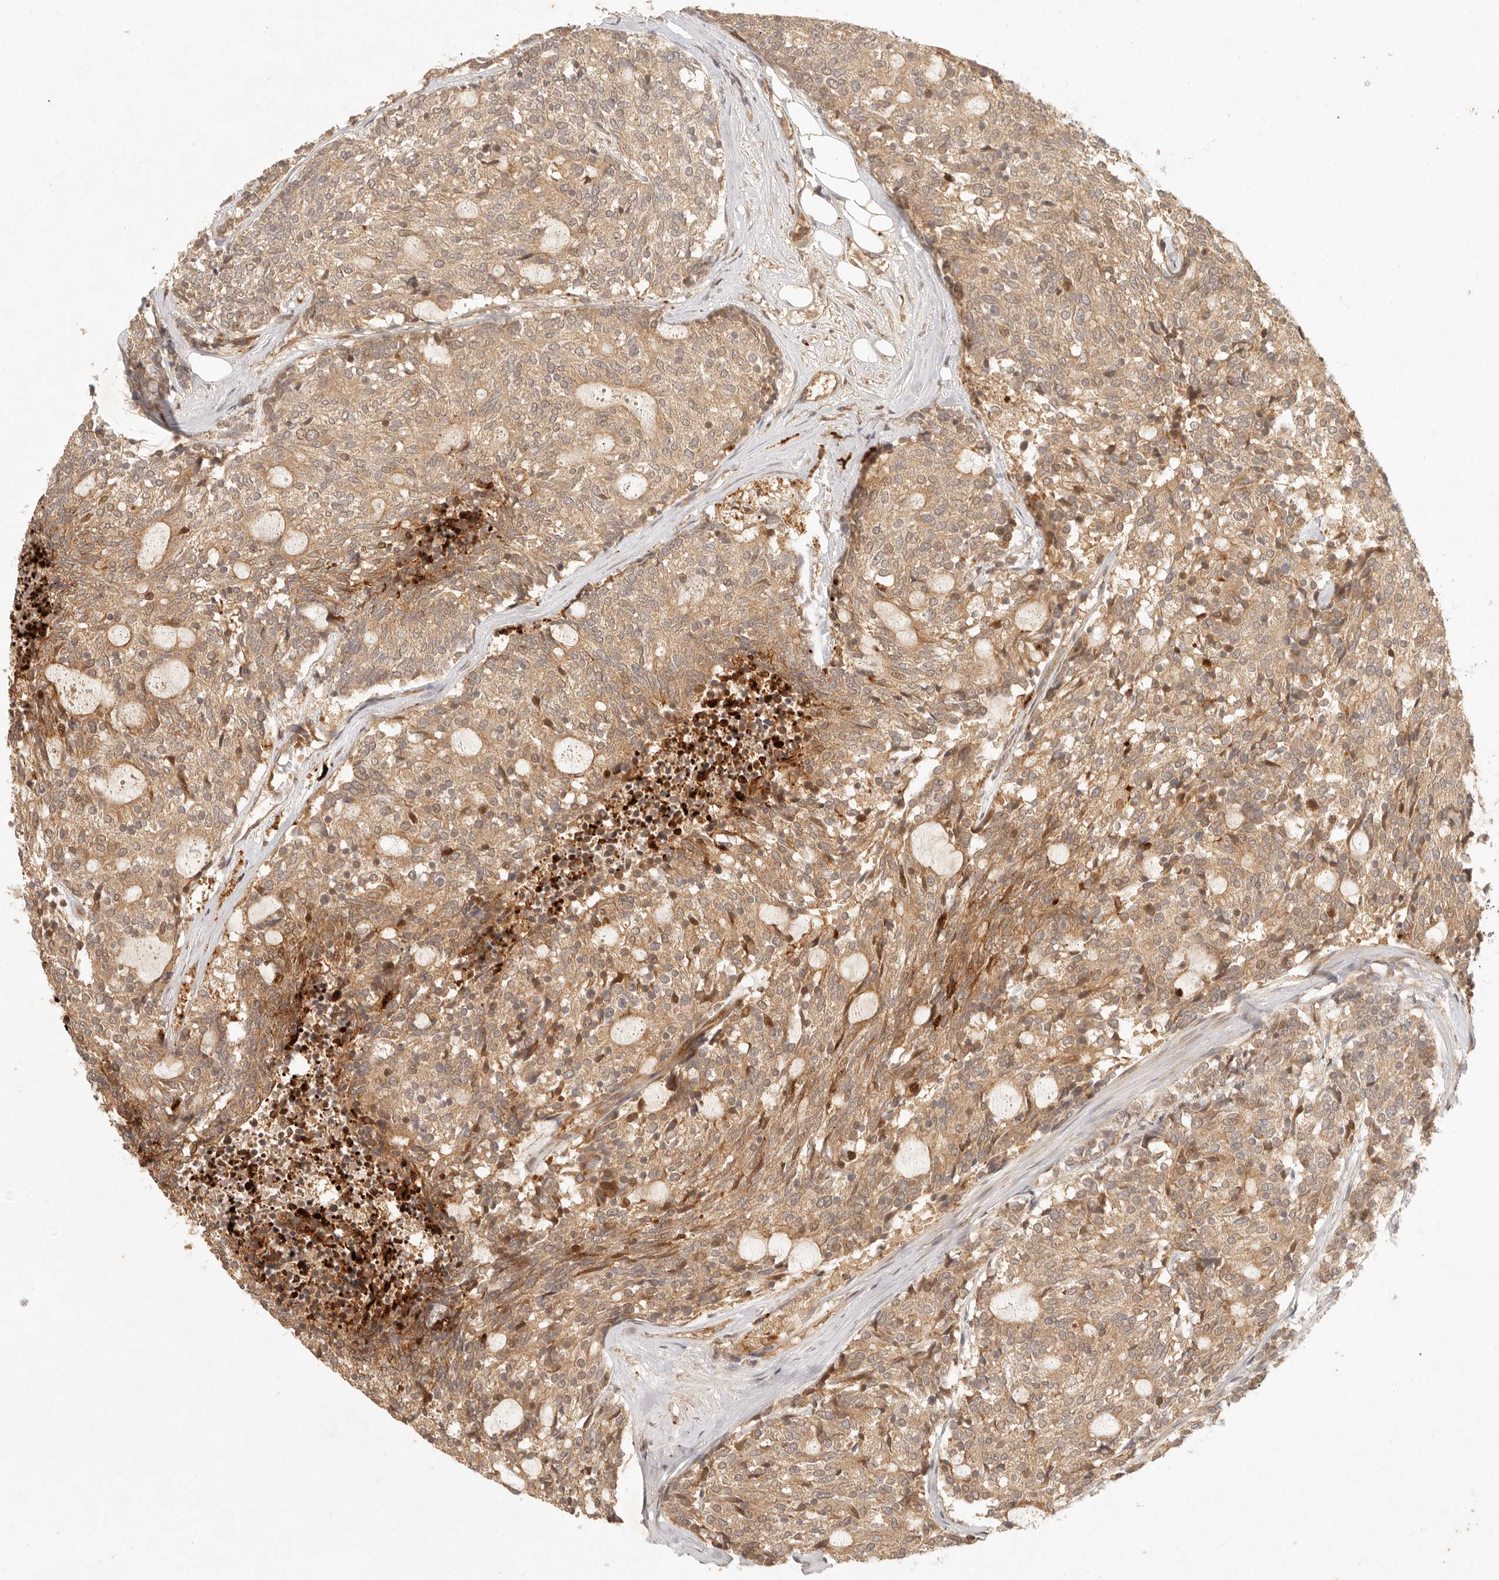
{"staining": {"intensity": "moderate", "quantity": ">75%", "location": "cytoplasmic/membranous"}, "tissue": "carcinoid", "cell_type": "Tumor cells", "image_type": "cancer", "snomed": [{"axis": "morphology", "description": "Carcinoid, malignant, NOS"}, {"axis": "topography", "description": "Pancreas"}], "caption": "Immunohistochemical staining of carcinoid (malignant) exhibits medium levels of moderate cytoplasmic/membranous staining in approximately >75% of tumor cells.", "gene": "ANKRD61", "patient": {"sex": "female", "age": 54}}